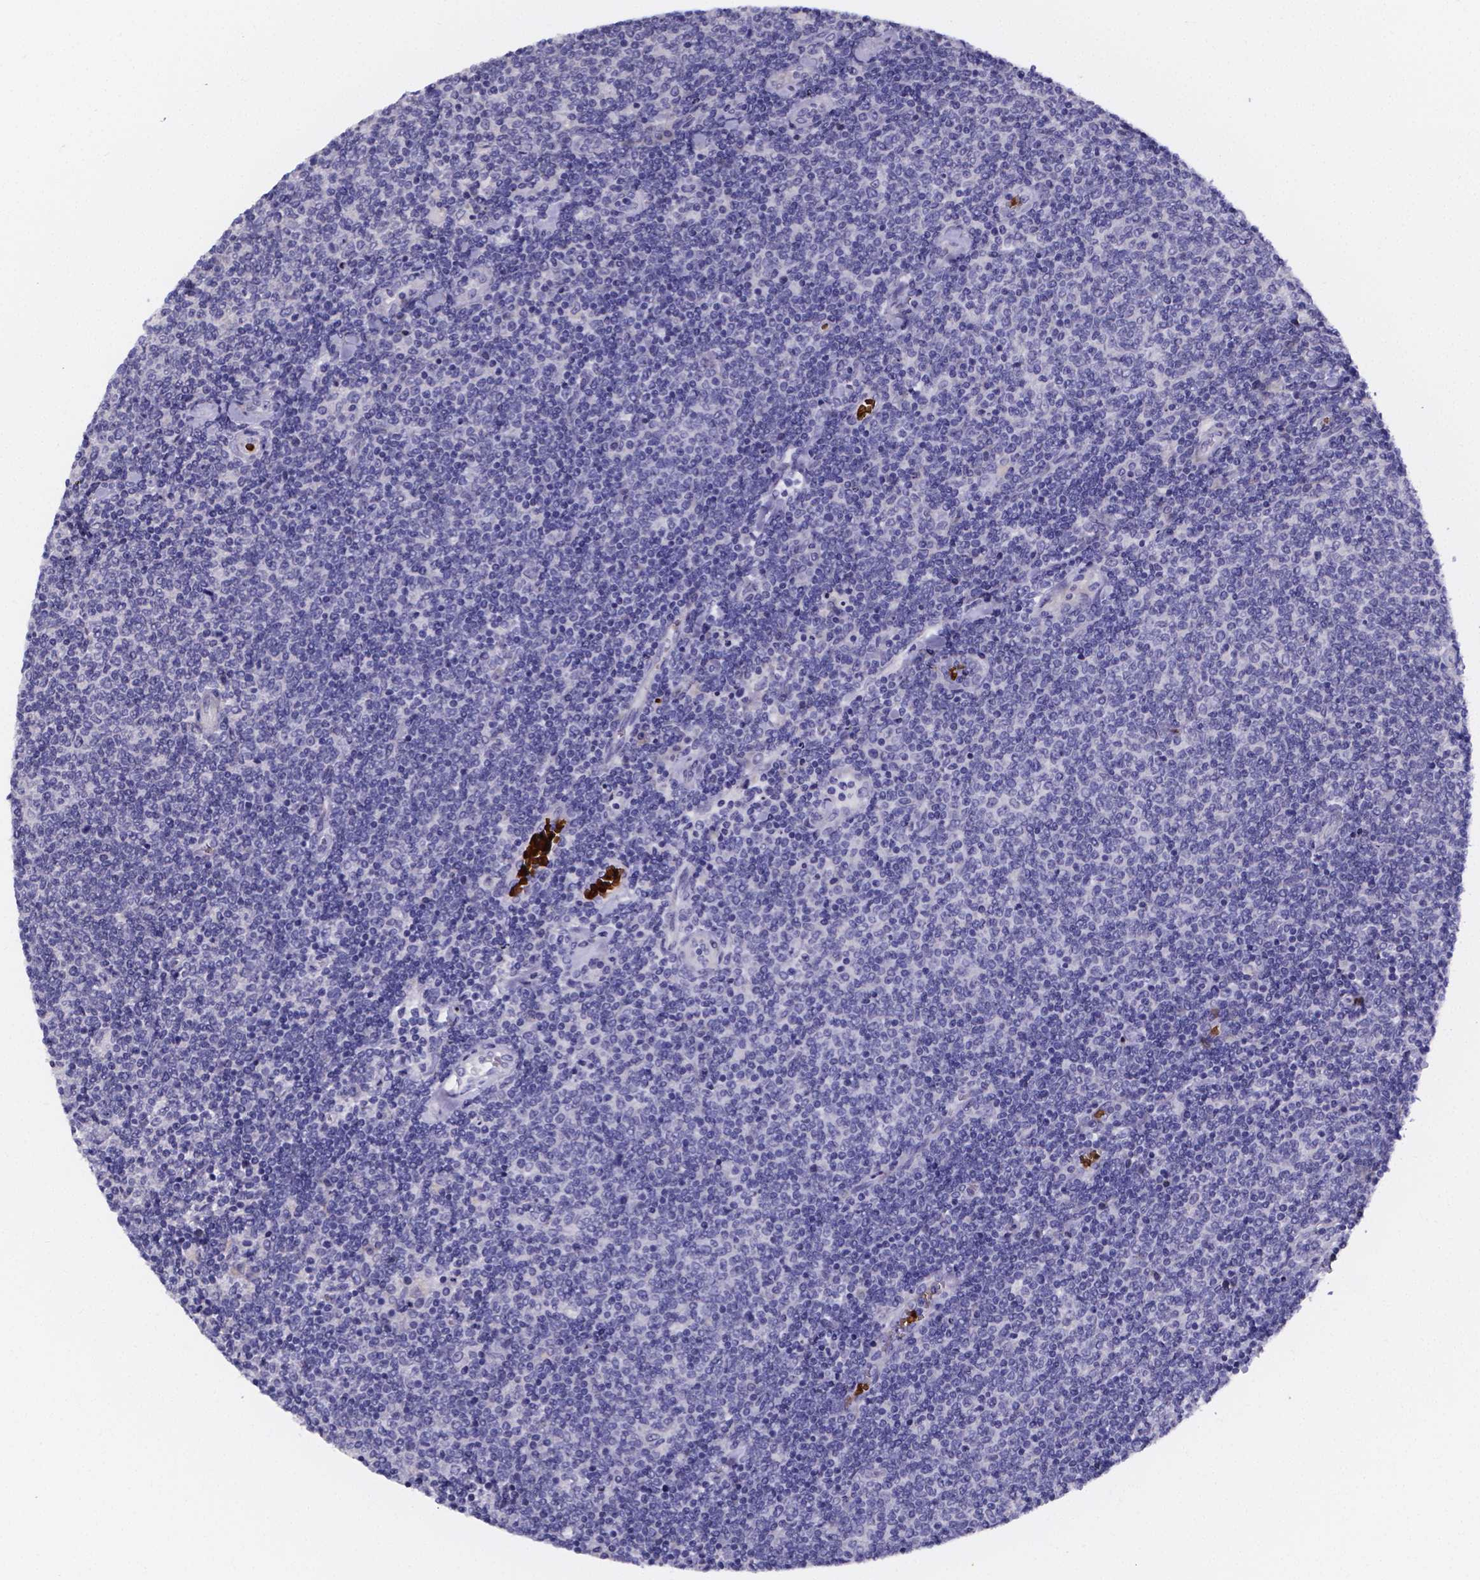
{"staining": {"intensity": "negative", "quantity": "none", "location": "none"}, "tissue": "lymphoma", "cell_type": "Tumor cells", "image_type": "cancer", "snomed": [{"axis": "morphology", "description": "Malignant lymphoma, non-Hodgkin's type, Low grade"}, {"axis": "topography", "description": "Lymph node"}], "caption": "Image shows no significant protein positivity in tumor cells of lymphoma. (DAB (3,3'-diaminobenzidine) immunohistochemistry (IHC) visualized using brightfield microscopy, high magnification).", "gene": "GABRA3", "patient": {"sex": "male", "age": 52}}